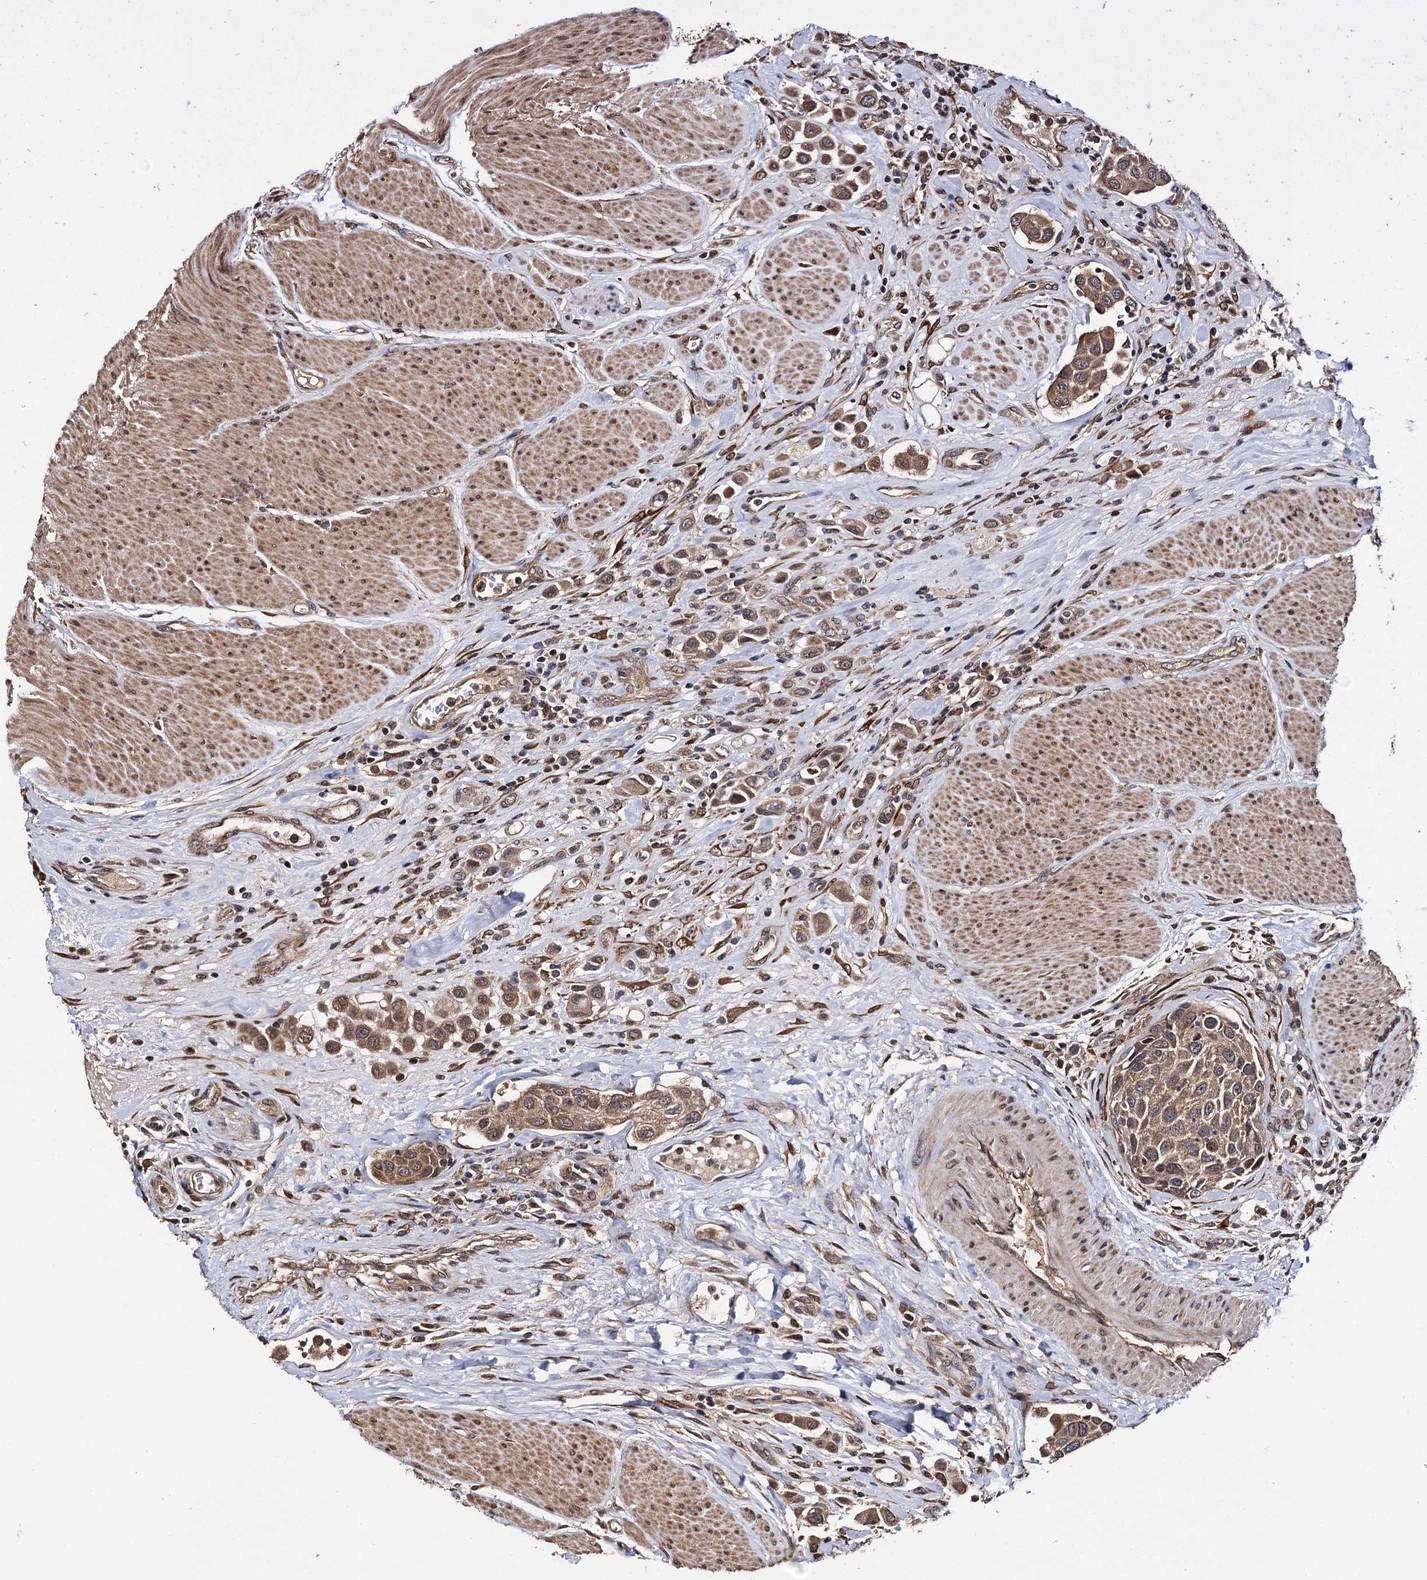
{"staining": {"intensity": "moderate", "quantity": ">75%", "location": "cytoplasmic/membranous"}, "tissue": "urothelial cancer", "cell_type": "Tumor cells", "image_type": "cancer", "snomed": [{"axis": "morphology", "description": "Urothelial carcinoma, High grade"}, {"axis": "topography", "description": "Urinary bladder"}], "caption": "Immunohistochemical staining of human urothelial cancer reveals moderate cytoplasmic/membranous protein positivity in approximately >75% of tumor cells.", "gene": "MIER2", "patient": {"sex": "male", "age": 50}}